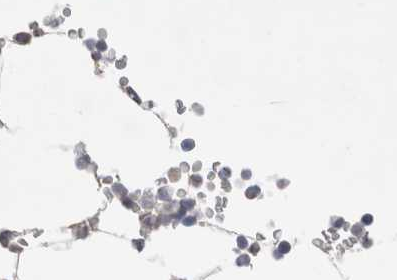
{"staining": {"intensity": "moderate", "quantity": "<25%", "location": "cytoplasmic/membranous"}, "tissue": "bone marrow", "cell_type": "Hematopoietic cells", "image_type": "normal", "snomed": [{"axis": "morphology", "description": "Normal tissue, NOS"}, {"axis": "topography", "description": "Bone marrow"}], "caption": "Bone marrow stained for a protein reveals moderate cytoplasmic/membranous positivity in hematopoietic cells. Nuclei are stained in blue.", "gene": "TBC1D16", "patient": {"sex": "male", "age": 70}}